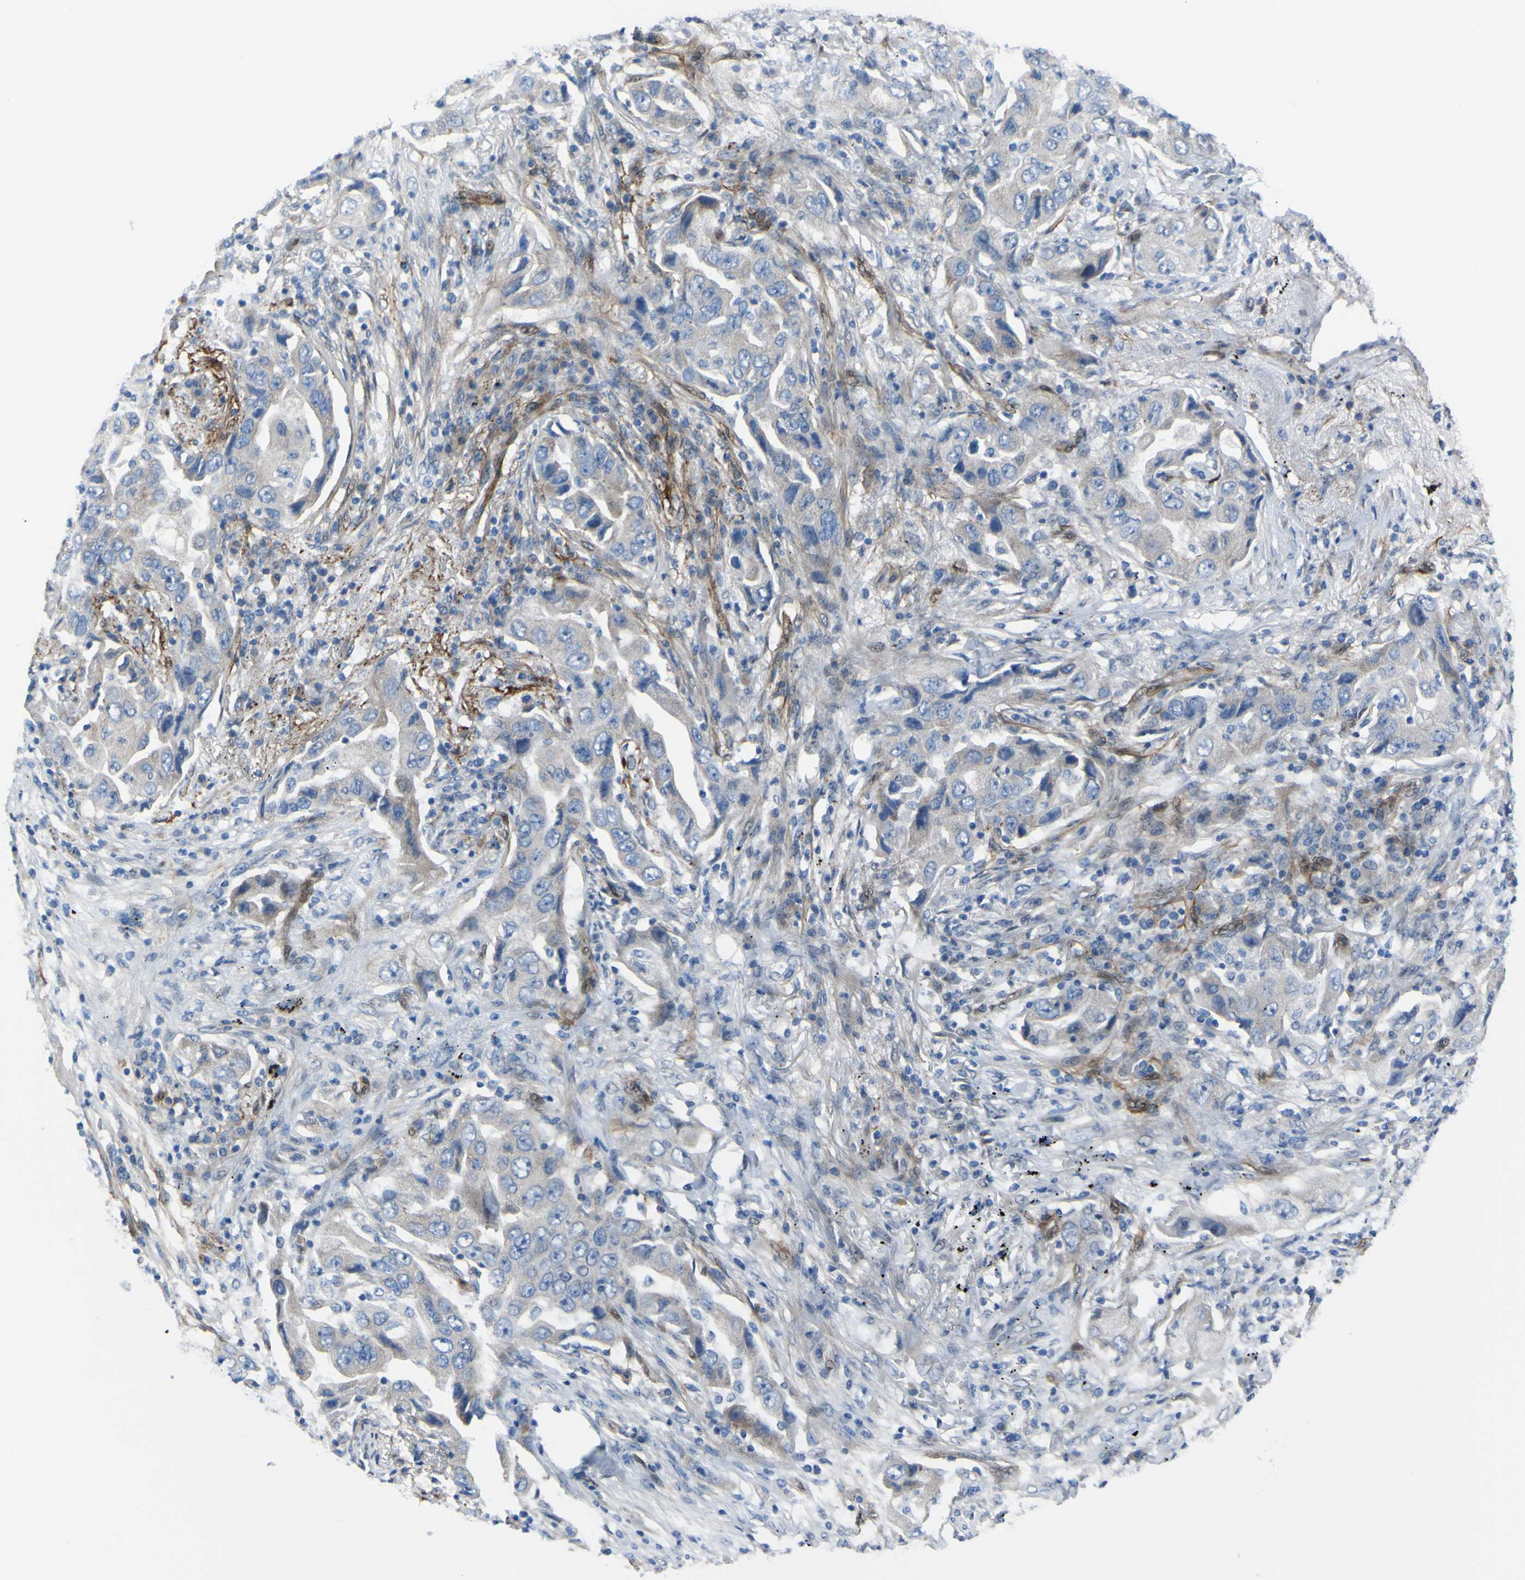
{"staining": {"intensity": "moderate", "quantity": "<25%", "location": "cytoplasmic/membranous"}, "tissue": "lung cancer", "cell_type": "Tumor cells", "image_type": "cancer", "snomed": [{"axis": "morphology", "description": "Adenocarcinoma, NOS"}, {"axis": "topography", "description": "Lung"}], "caption": "Moderate cytoplasmic/membranous protein positivity is present in about <25% of tumor cells in lung cancer (adenocarcinoma).", "gene": "LRRN1", "patient": {"sex": "female", "age": 65}}